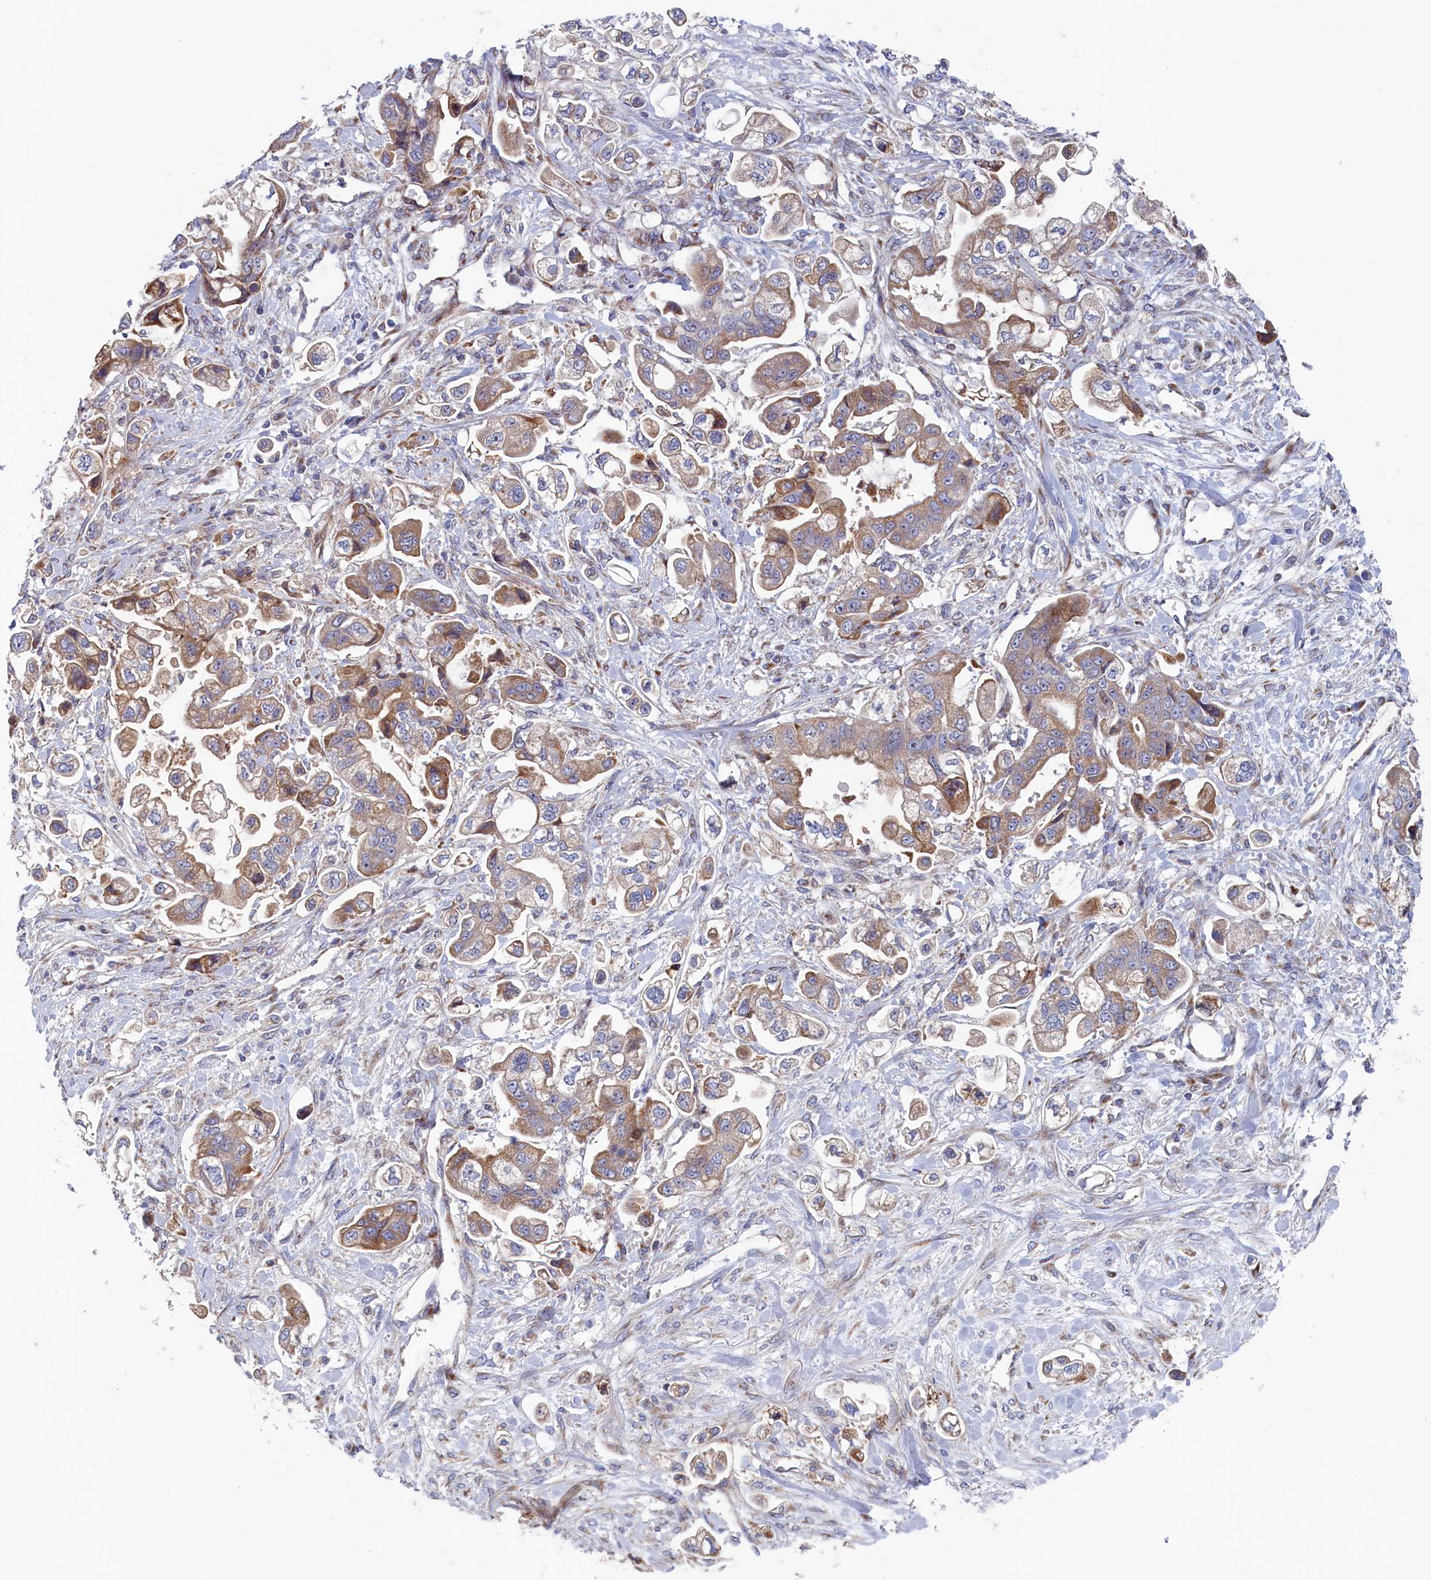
{"staining": {"intensity": "moderate", "quantity": "25%-75%", "location": "cytoplasmic/membranous"}, "tissue": "stomach cancer", "cell_type": "Tumor cells", "image_type": "cancer", "snomed": [{"axis": "morphology", "description": "Adenocarcinoma, NOS"}, {"axis": "topography", "description": "Stomach"}], "caption": "Protein analysis of stomach cancer (adenocarcinoma) tissue exhibits moderate cytoplasmic/membranous positivity in approximately 25%-75% of tumor cells. The staining is performed using DAB (3,3'-diaminobenzidine) brown chromogen to label protein expression. The nuclei are counter-stained blue using hematoxylin.", "gene": "MTFMT", "patient": {"sex": "male", "age": 62}}